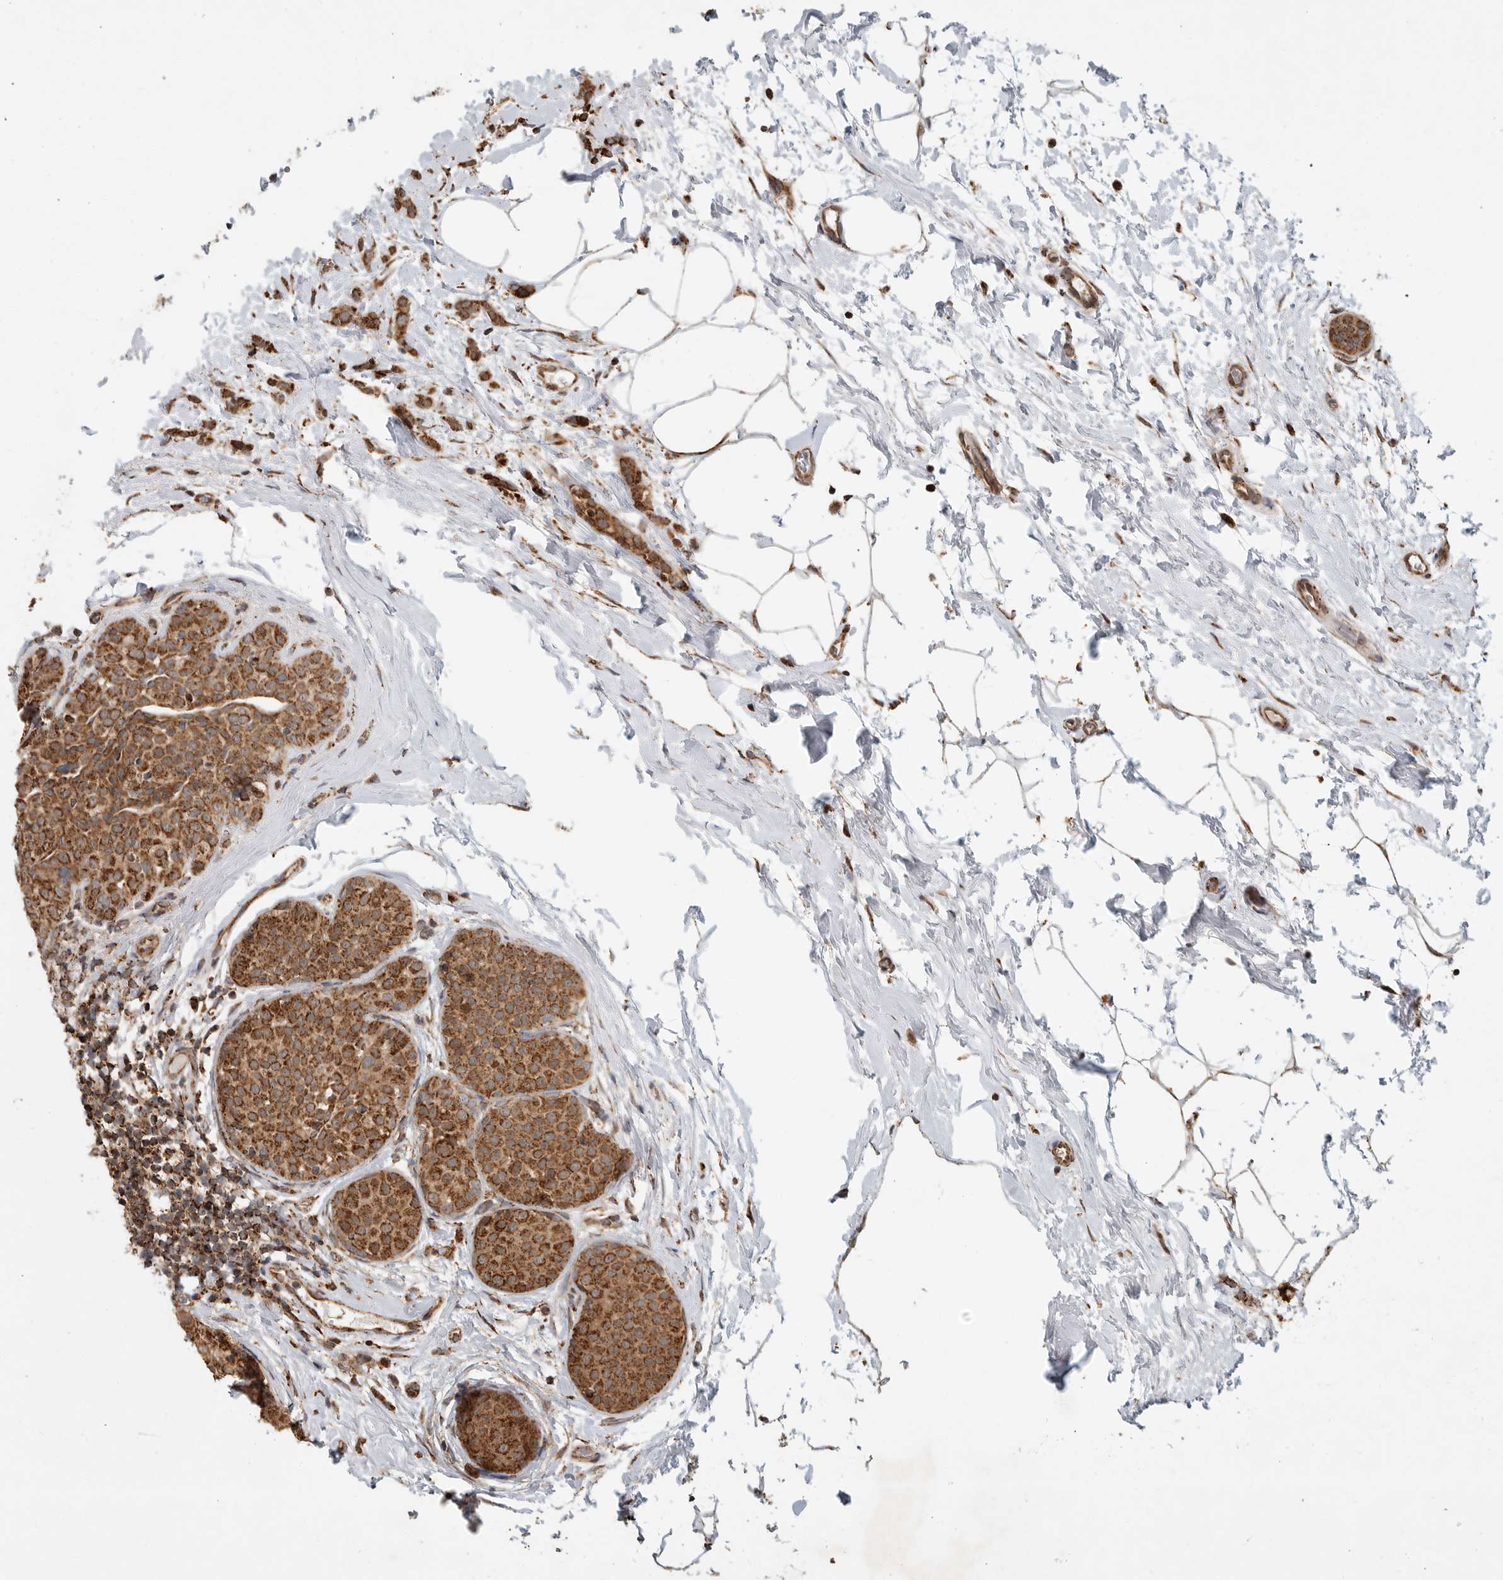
{"staining": {"intensity": "strong", "quantity": ">75%", "location": "cytoplasmic/membranous"}, "tissue": "breast cancer", "cell_type": "Tumor cells", "image_type": "cancer", "snomed": [{"axis": "morphology", "description": "Lobular carcinoma, in situ"}, {"axis": "morphology", "description": "Lobular carcinoma"}, {"axis": "topography", "description": "Breast"}], "caption": "Approximately >75% of tumor cells in breast cancer (lobular carcinoma) display strong cytoplasmic/membranous protein positivity as visualized by brown immunohistochemical staining.", "gene": "GCNT2", "patient": {"sex": "female", "age": 41}}